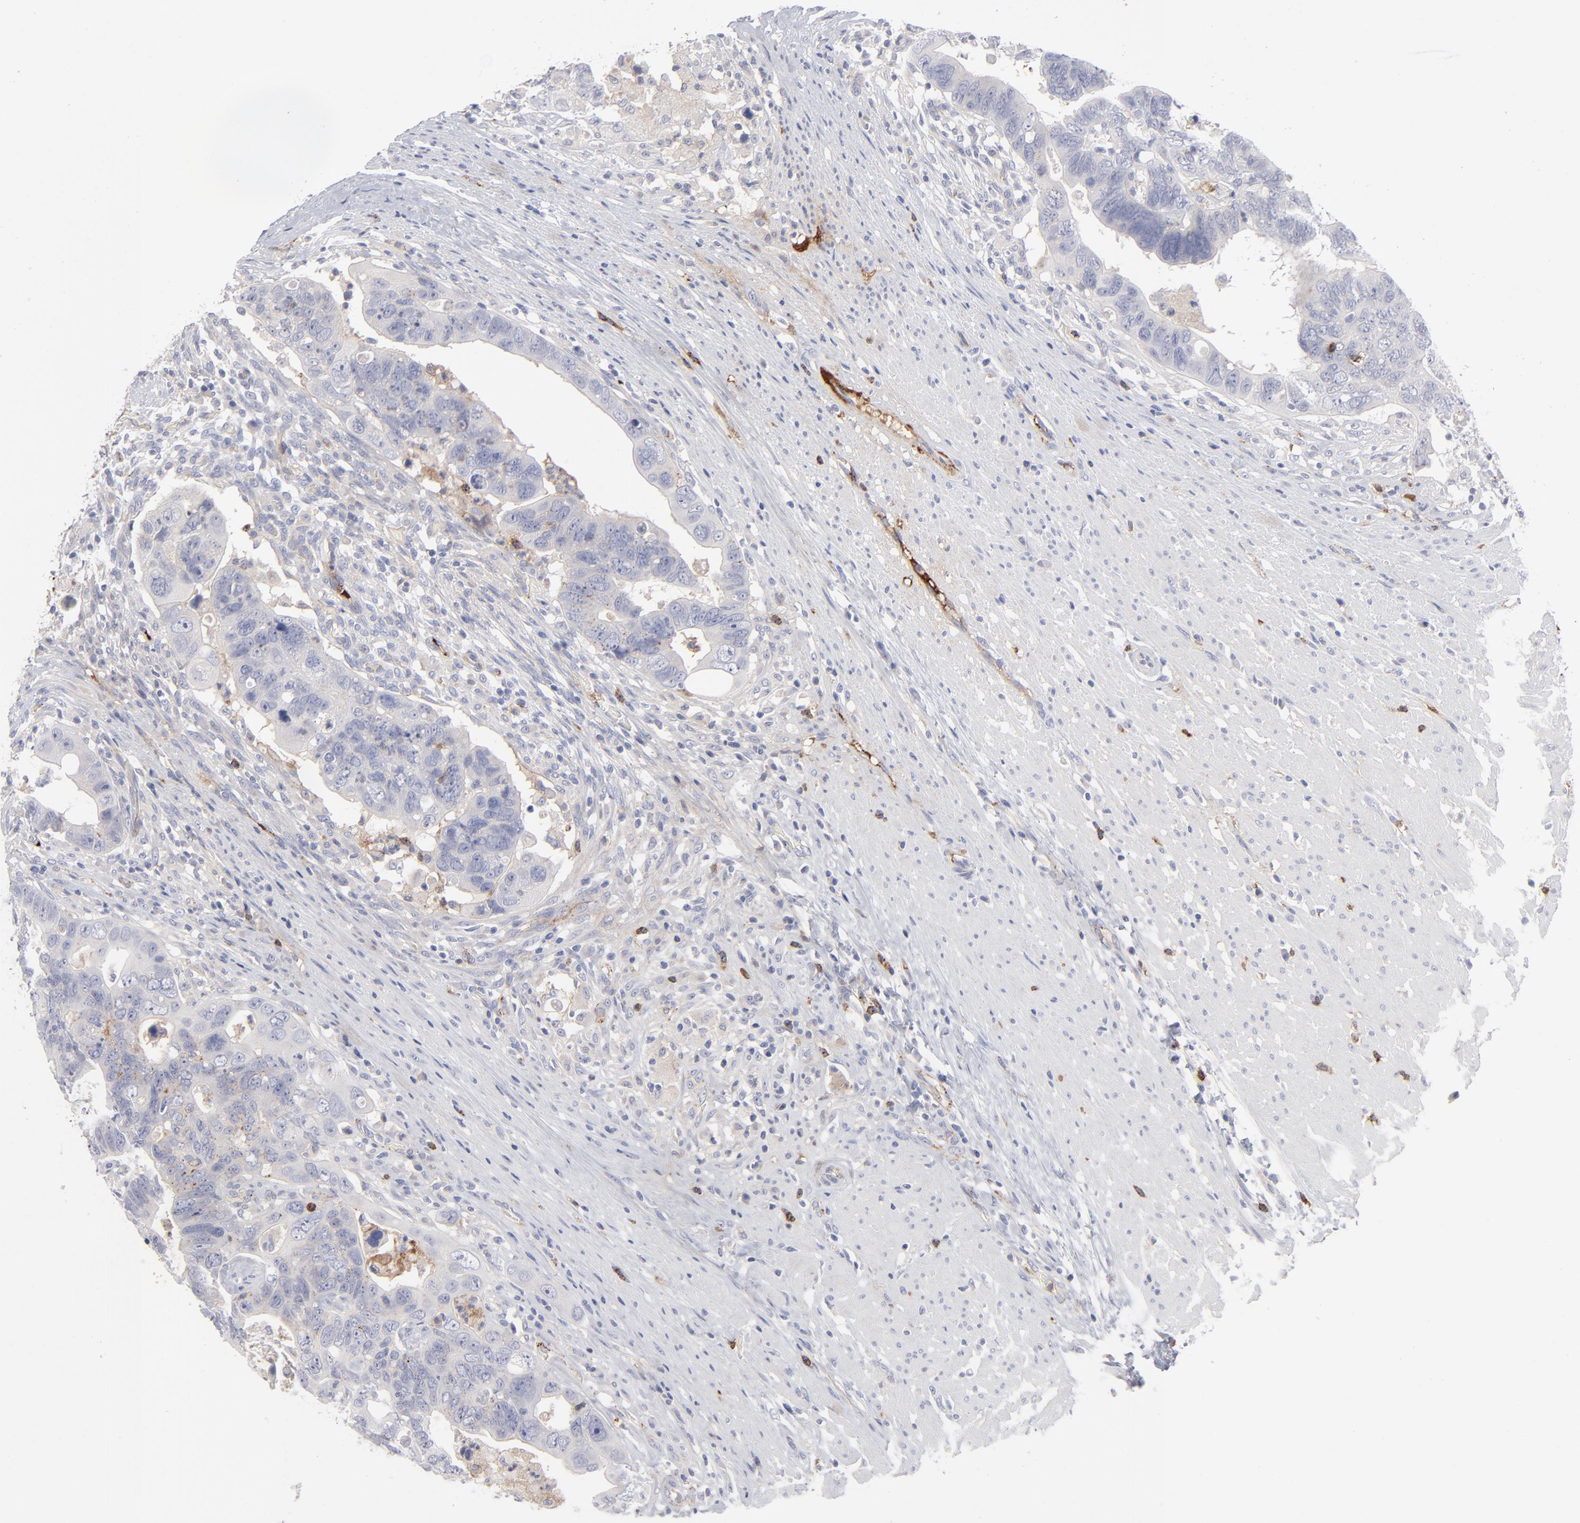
{"staining": {"intensity": "weak", "quantity": "<25%", "location": "cytoplasmic/membranous"}, "tissue": "colorectal cancer", "cell_type": "Tumor cells", "image_type": "cancer", "snomed": [{"axis": "morphology", "description": "Adenocarcinoma, NOS"}, {"axis": "topography", "description": "Rectum"}], "caption": "IHC image of neoplastic tissue: adenocarcinoma (colorectal) stained with DAB demonstrates no significant protein positivity in tumor cells. Brightfield microscopy of immunohistochemistry stained with DAB (3,3'-diaminobenzidine) (brown) and hematoxylin (blue), captured at high magnification.", "gene": "CCR3", "patient": {"sex": "male", "age": 53}}